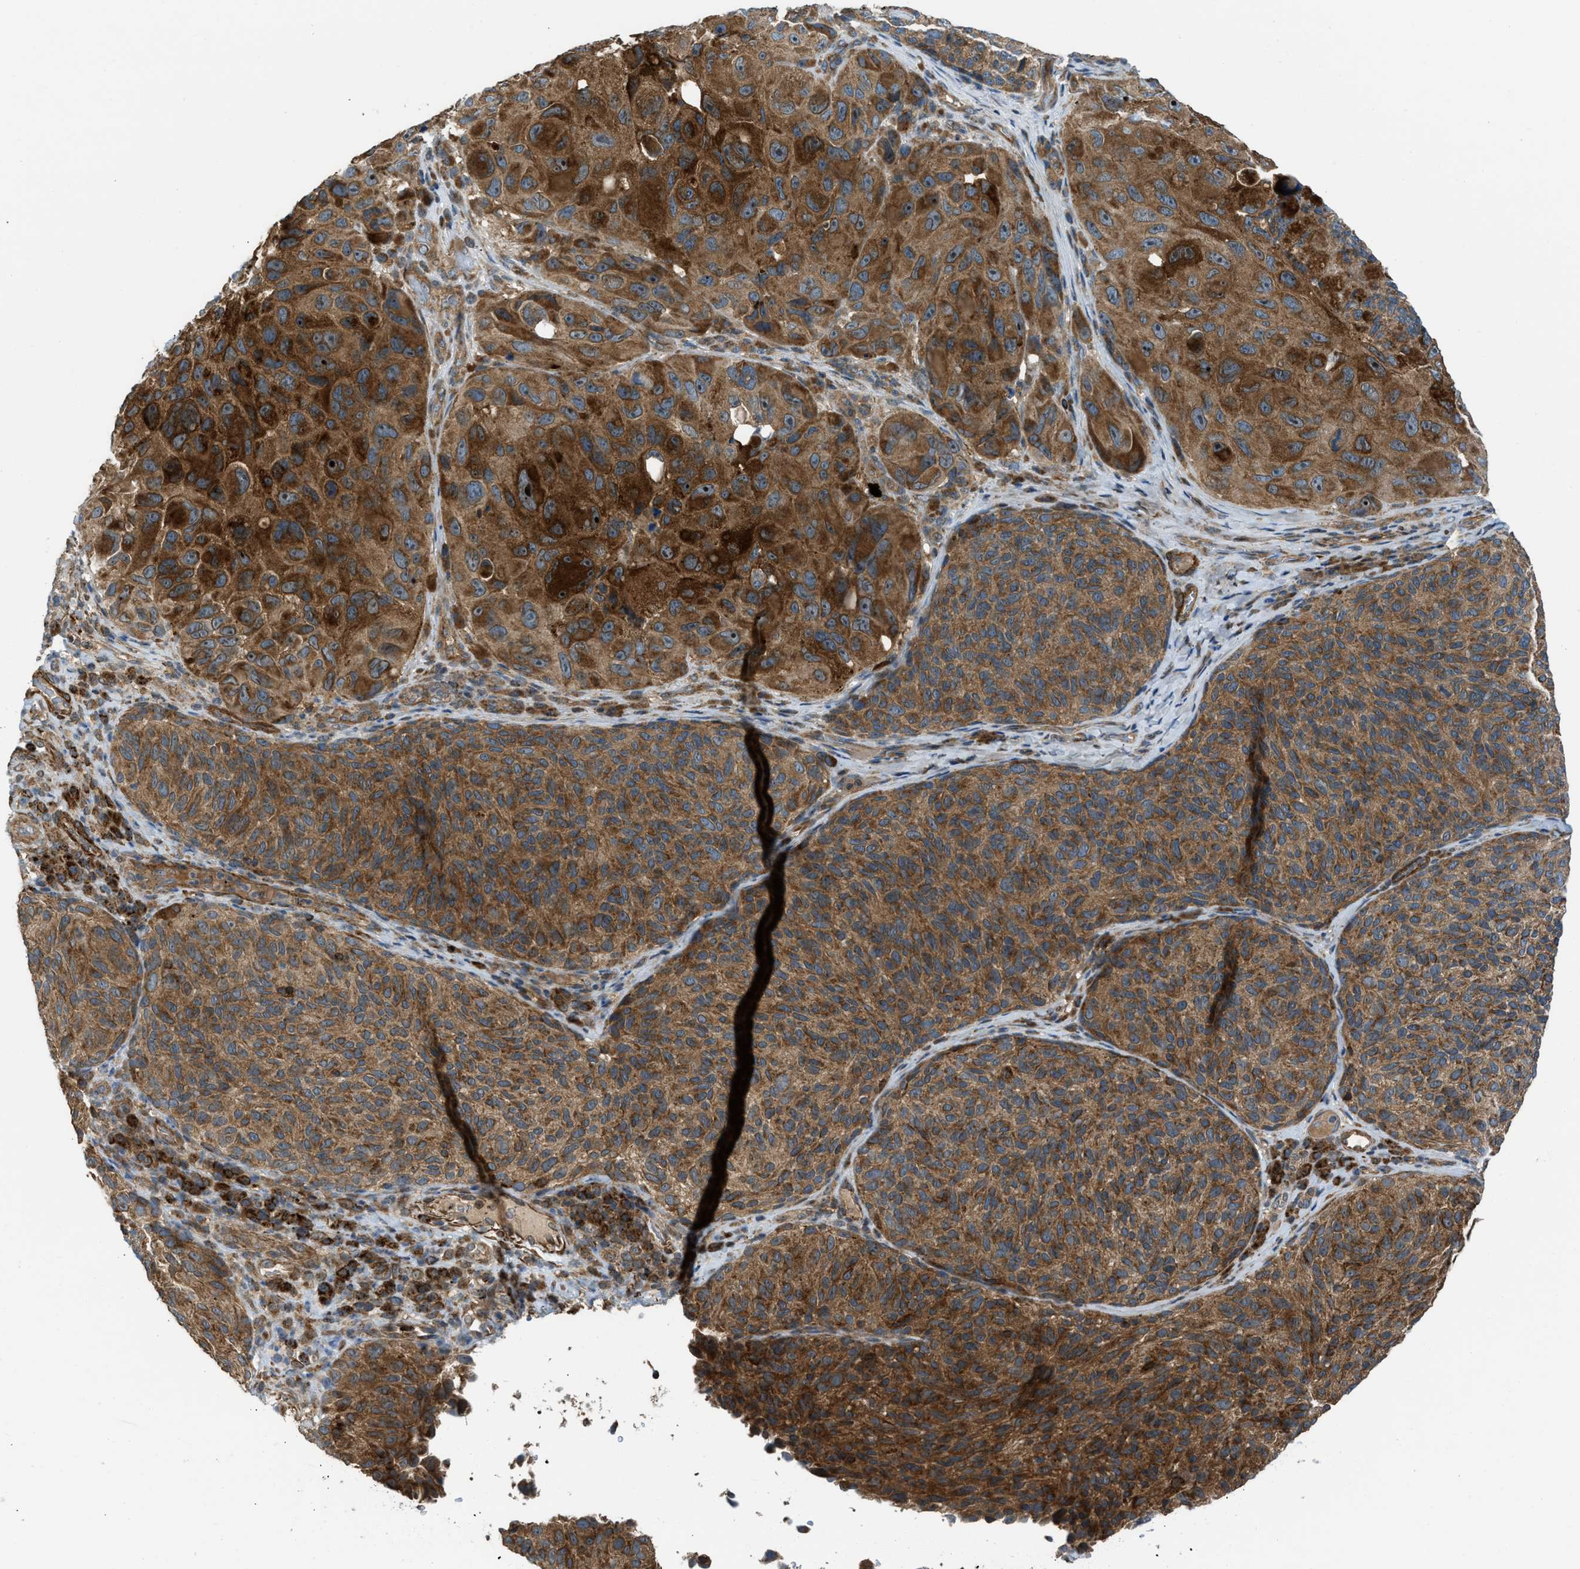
{"staining": {"intensity": "strong", "quantity": ">75%", "location": "cytoplasmic/membranous"}, "tissue": "melanoma", "cell_type": "Tumor cells", "image_type": "cancer", "snomed": [{"axis": "morphology", "description": "Malignant melanoma, NOS"}, {"axis": "topography", "description": "Skin"}], "caption": "Human melanoma stained with a brown dye displays strong cytoplasmic/membranous positive expression in approximately >75% of tumor cells.", "gene": "SESN2", "patient": {"sex": "female", "age": 73}}